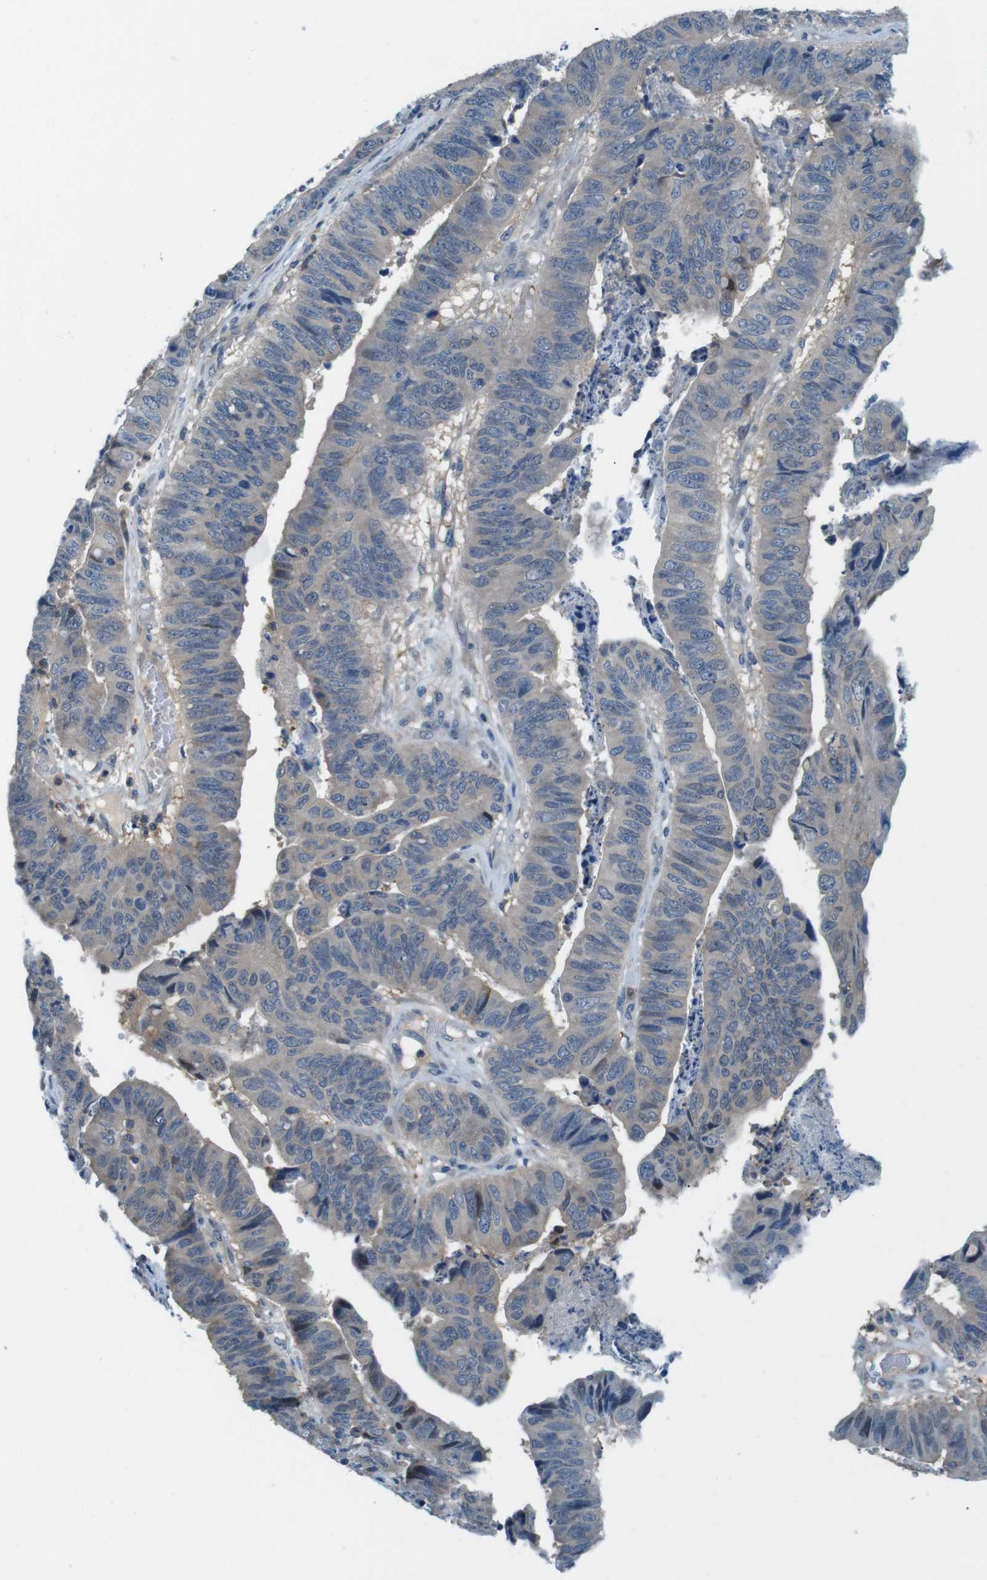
{"staining": {"intensity": "weak", "quantity": "25%-75%", "location": "cytoplasmic/membranous"}, "tissue": "stomach cancer", "cell_type": "Tumor cells", "image_type": "cancer", "snomed": [{"axis": "morphology", "description": "Adenocarcinoma, NOS"}, {"axis": "topography", "description": "Stomach, lower"}], "caption": "Tumor cells exhibit low levels of weak cytoplasmic/membranous positivity in about 25%-75% of cells in human adenocarcinoma (stomach).", "gene": "NANOS2", "patient": {"sex": "male", "age": 77}}